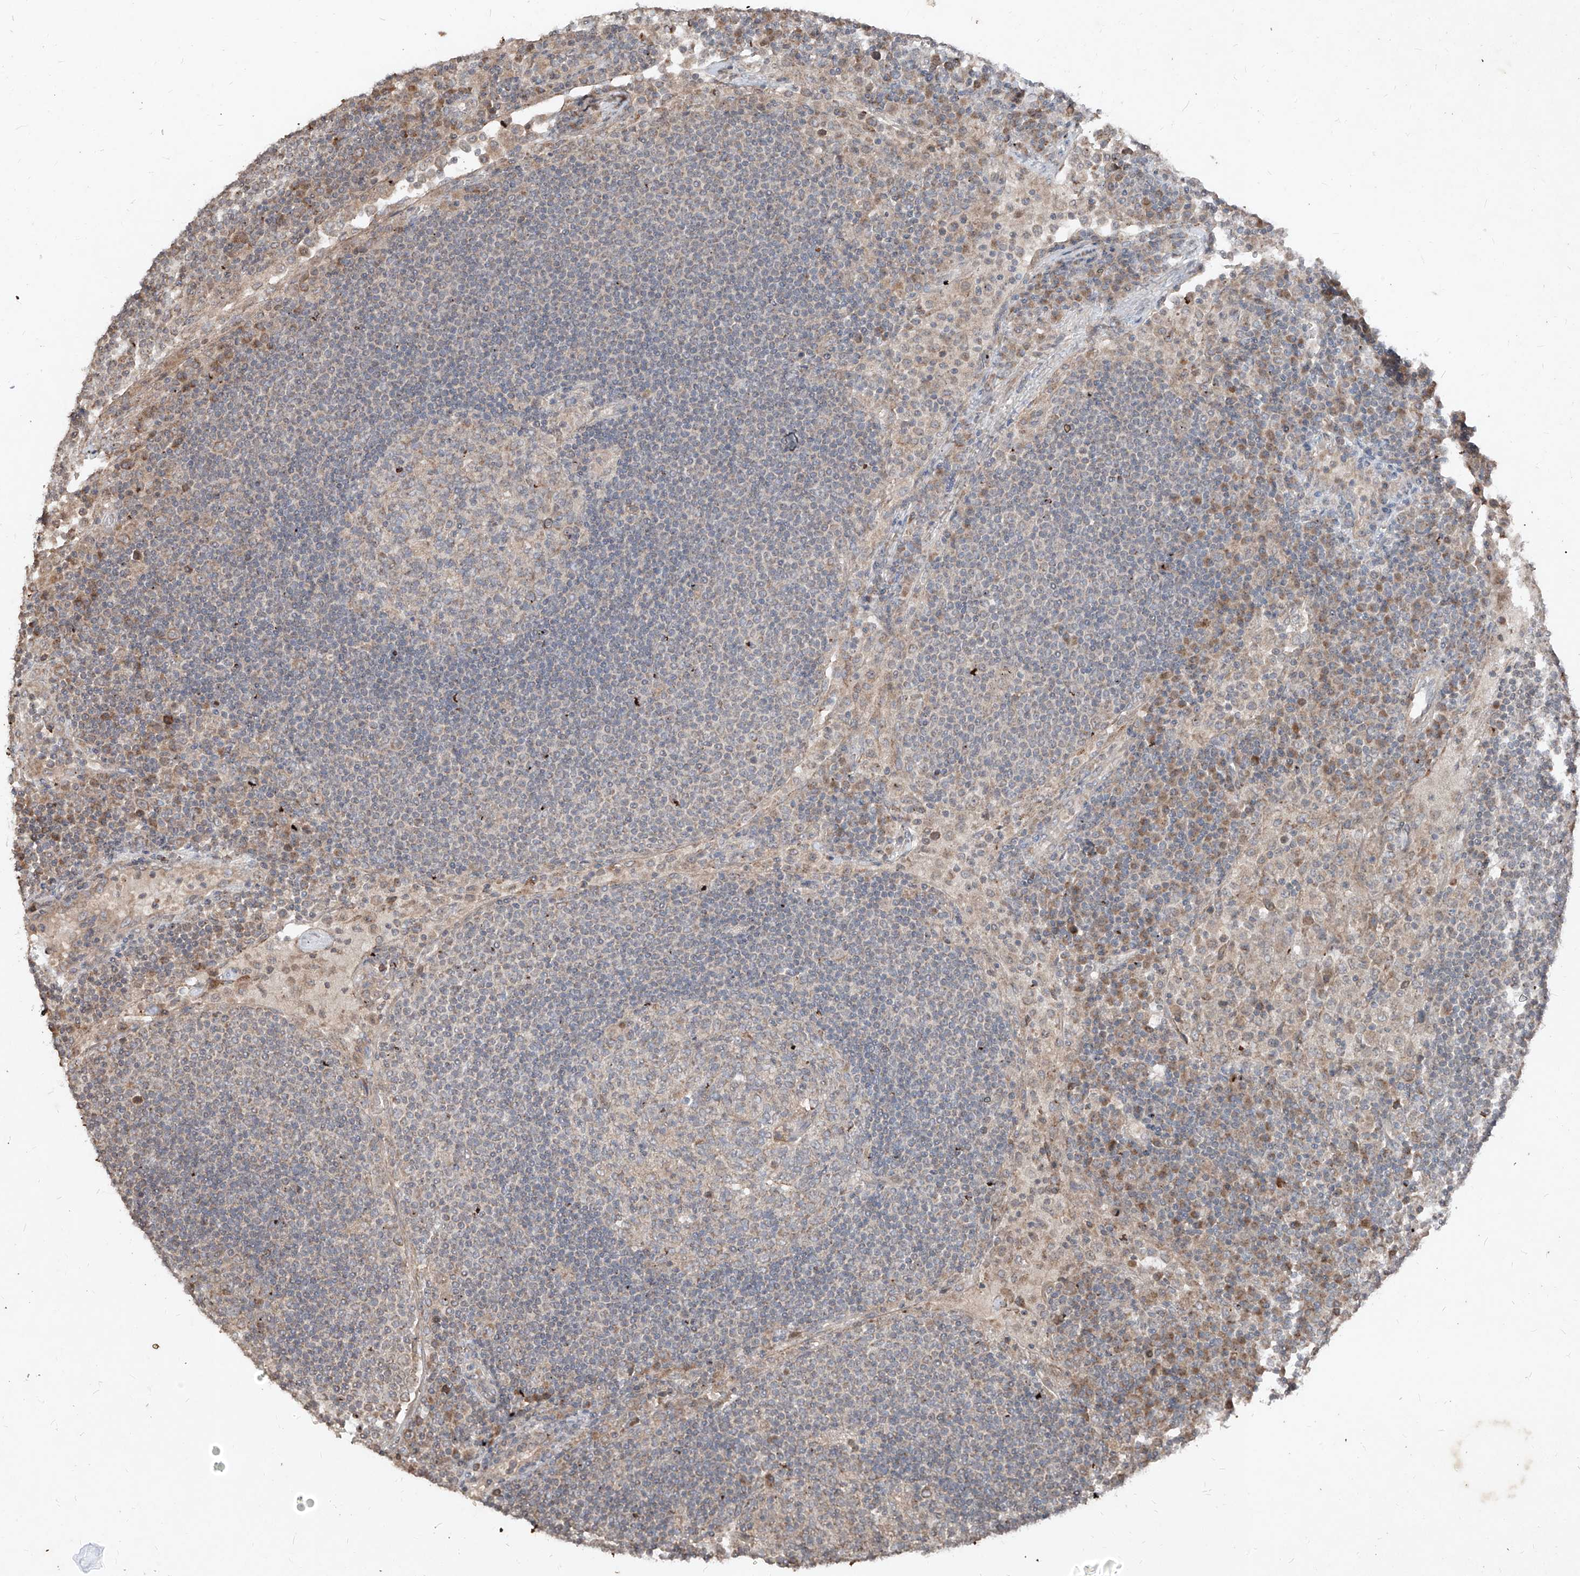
{"staining": {"intensity": "weak", "quantity": "<25%", "location": "cytoplasmic/membranous"}, "tissue": "lymph node", "cell_type": "Germinal center cells", "image_type": "normal", "snomed": [{"axis": "morphology", "description": "Normal tissue, NOS"}, {"axis": "topography", "description": "Lymph node"}], "caption": "This is an IHC histopathology image of normal lymph node. There is no staining in germinal center cells.", "gene": "ABCD3", "patient": {"sex": "female", "age": 53}}